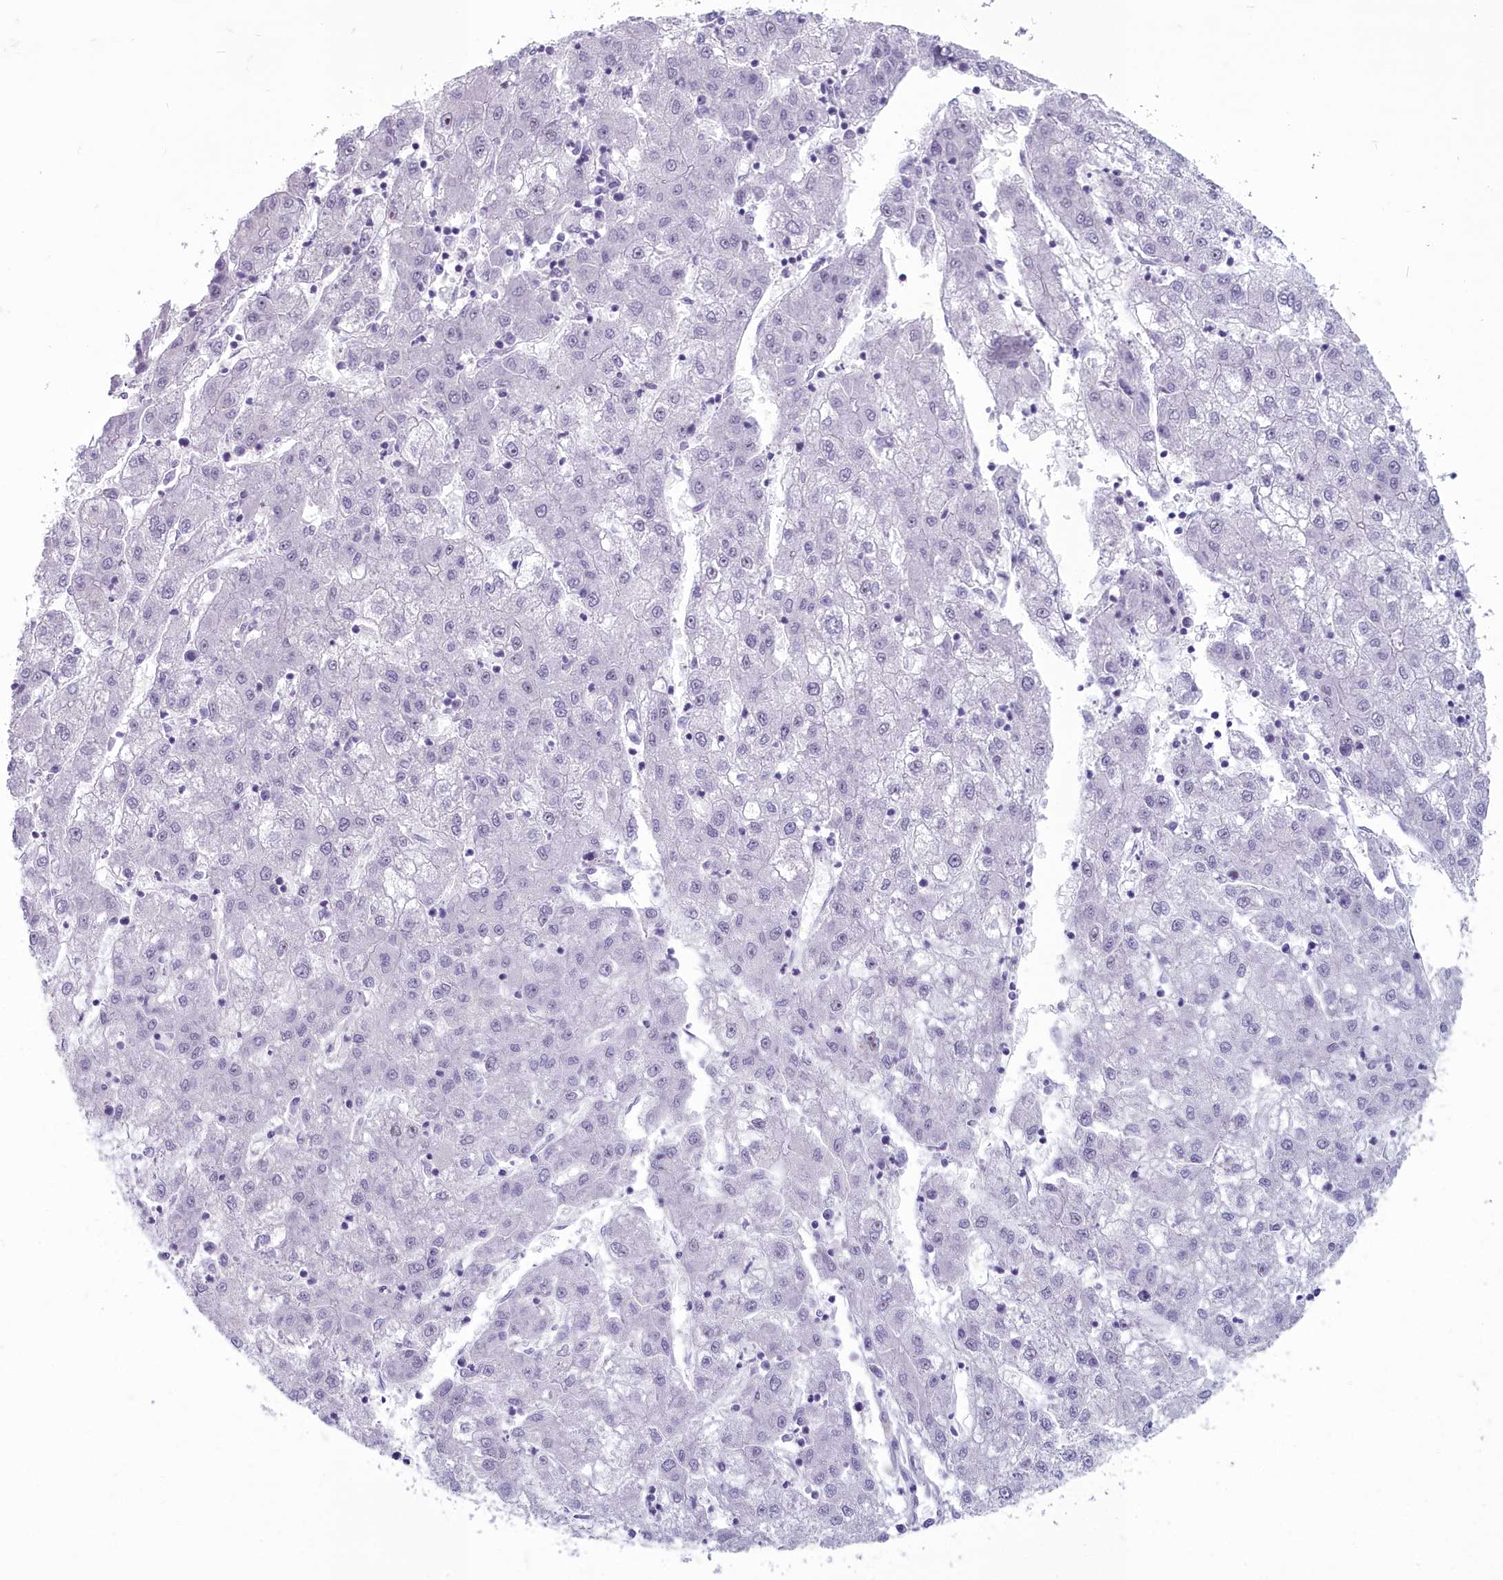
{"staining": {"intensity": "negative", "quantity": "none", "location": "none"}, "tissue": "liver cancer", "cell_type": "Tumor cells", "image_type": "cancer", "snomed": [{"axis": "morphology", "description": "Carcinoma, Hepatocellular, NOS"}, {"axis": "topography", "description": "Liver"}], "caption": "Tumor cells show no significant expression in hepatocellular carcinoma (liver).", "gene": "INSYN2A", "patient": {"sex": "male", "age": 72}}